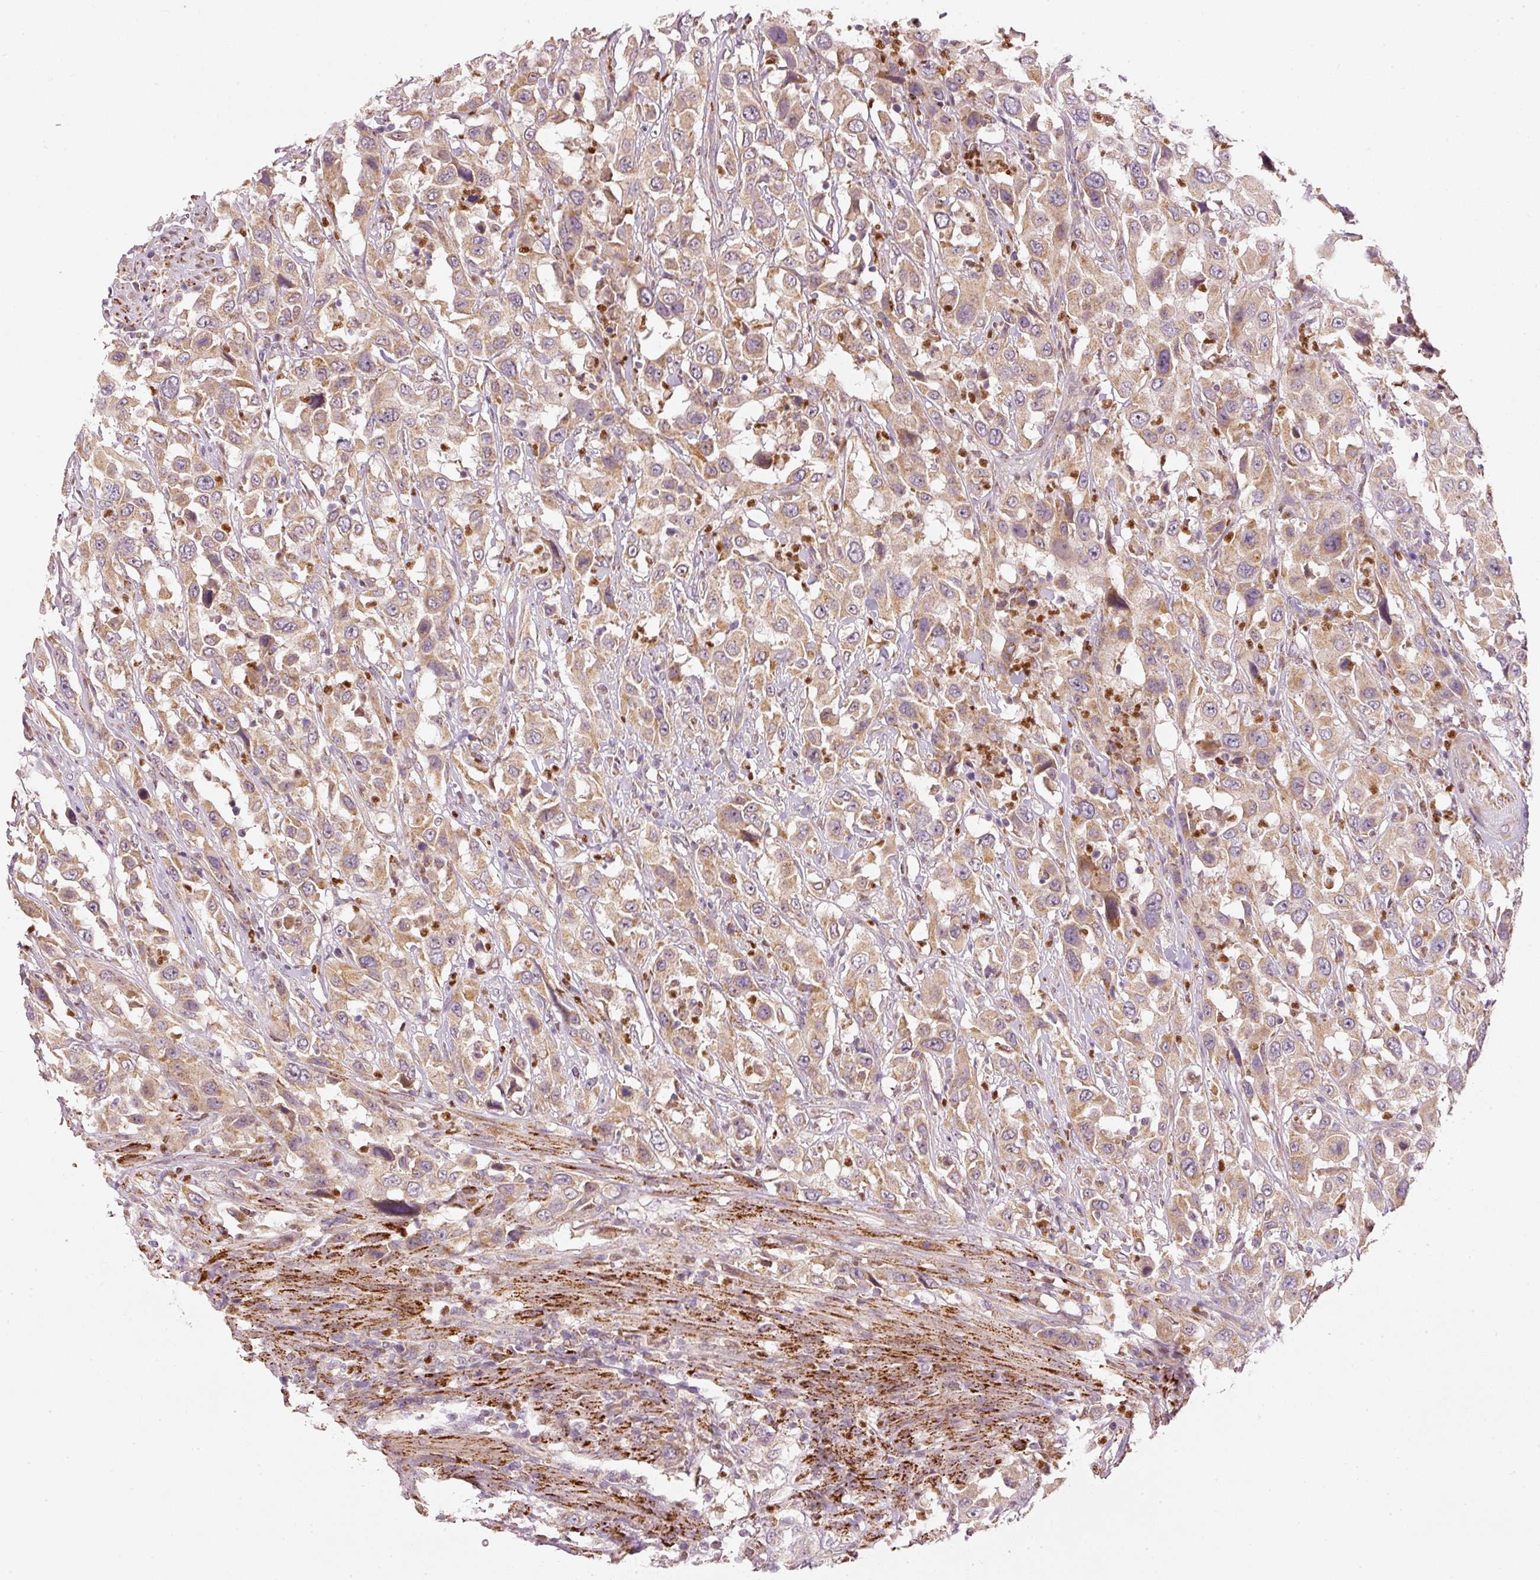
{"staining": {"intensity": "weak", "quantity": ">75%", "location": "cytoplasmic/membranous"}, "tissue": "urothelial cancer", "cell_type": "Tumor cells", "image_type": "cancer", "snomed": [{"axis": "morphology", "description": "Urothelial carcinoma, High grade"}, {"axis": "topography", "description": "Urinary bladder"}], "caption": "Weak cytoplasmic/membranous expression for a protein is appreciated in approximately >75% of tumor cells of urothelial cancer using IHC.", "gene": "MTHFD1L", "patient": {"sex": "male", "age": 61}}